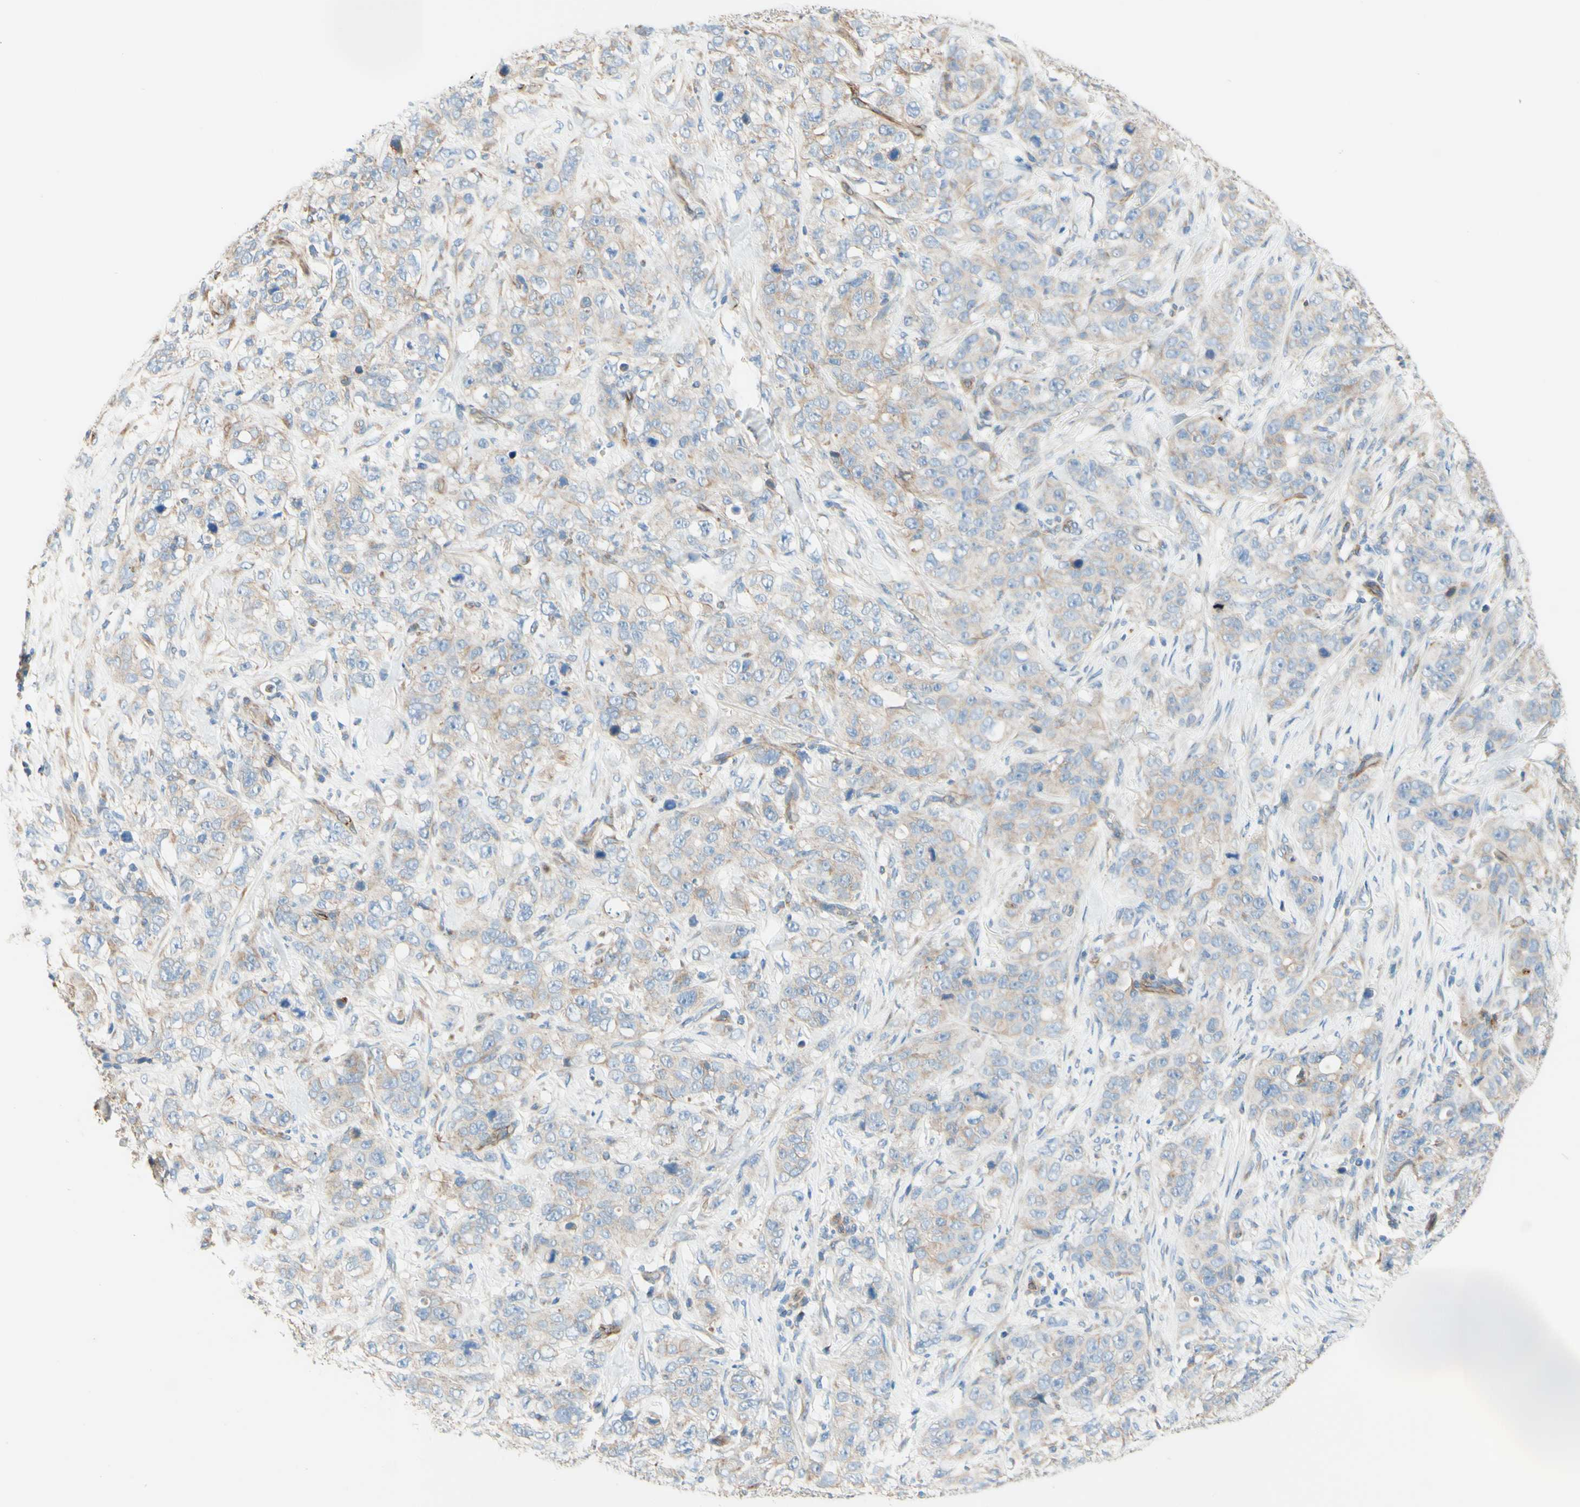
{"staining": {"intensity": "negative", "quantity": "none", "location": "none"}, "tissue": "stomach cancer", "cell_type": "Tumor cells", "image_type": "cancer", "snomed": [{"axis": "morphology", "description": "Adenocarcinoma, NOS"}, {"axis": "topography", "description": "Stomach"}], "caption": "Immunohistochemistry micrograph of adenocarcinoma (stomach) stained for a protein (brown), which shows no staining in tumor cells.", "gene": "ENDOD1", "patient": {"sex": "male", "age": 48}}